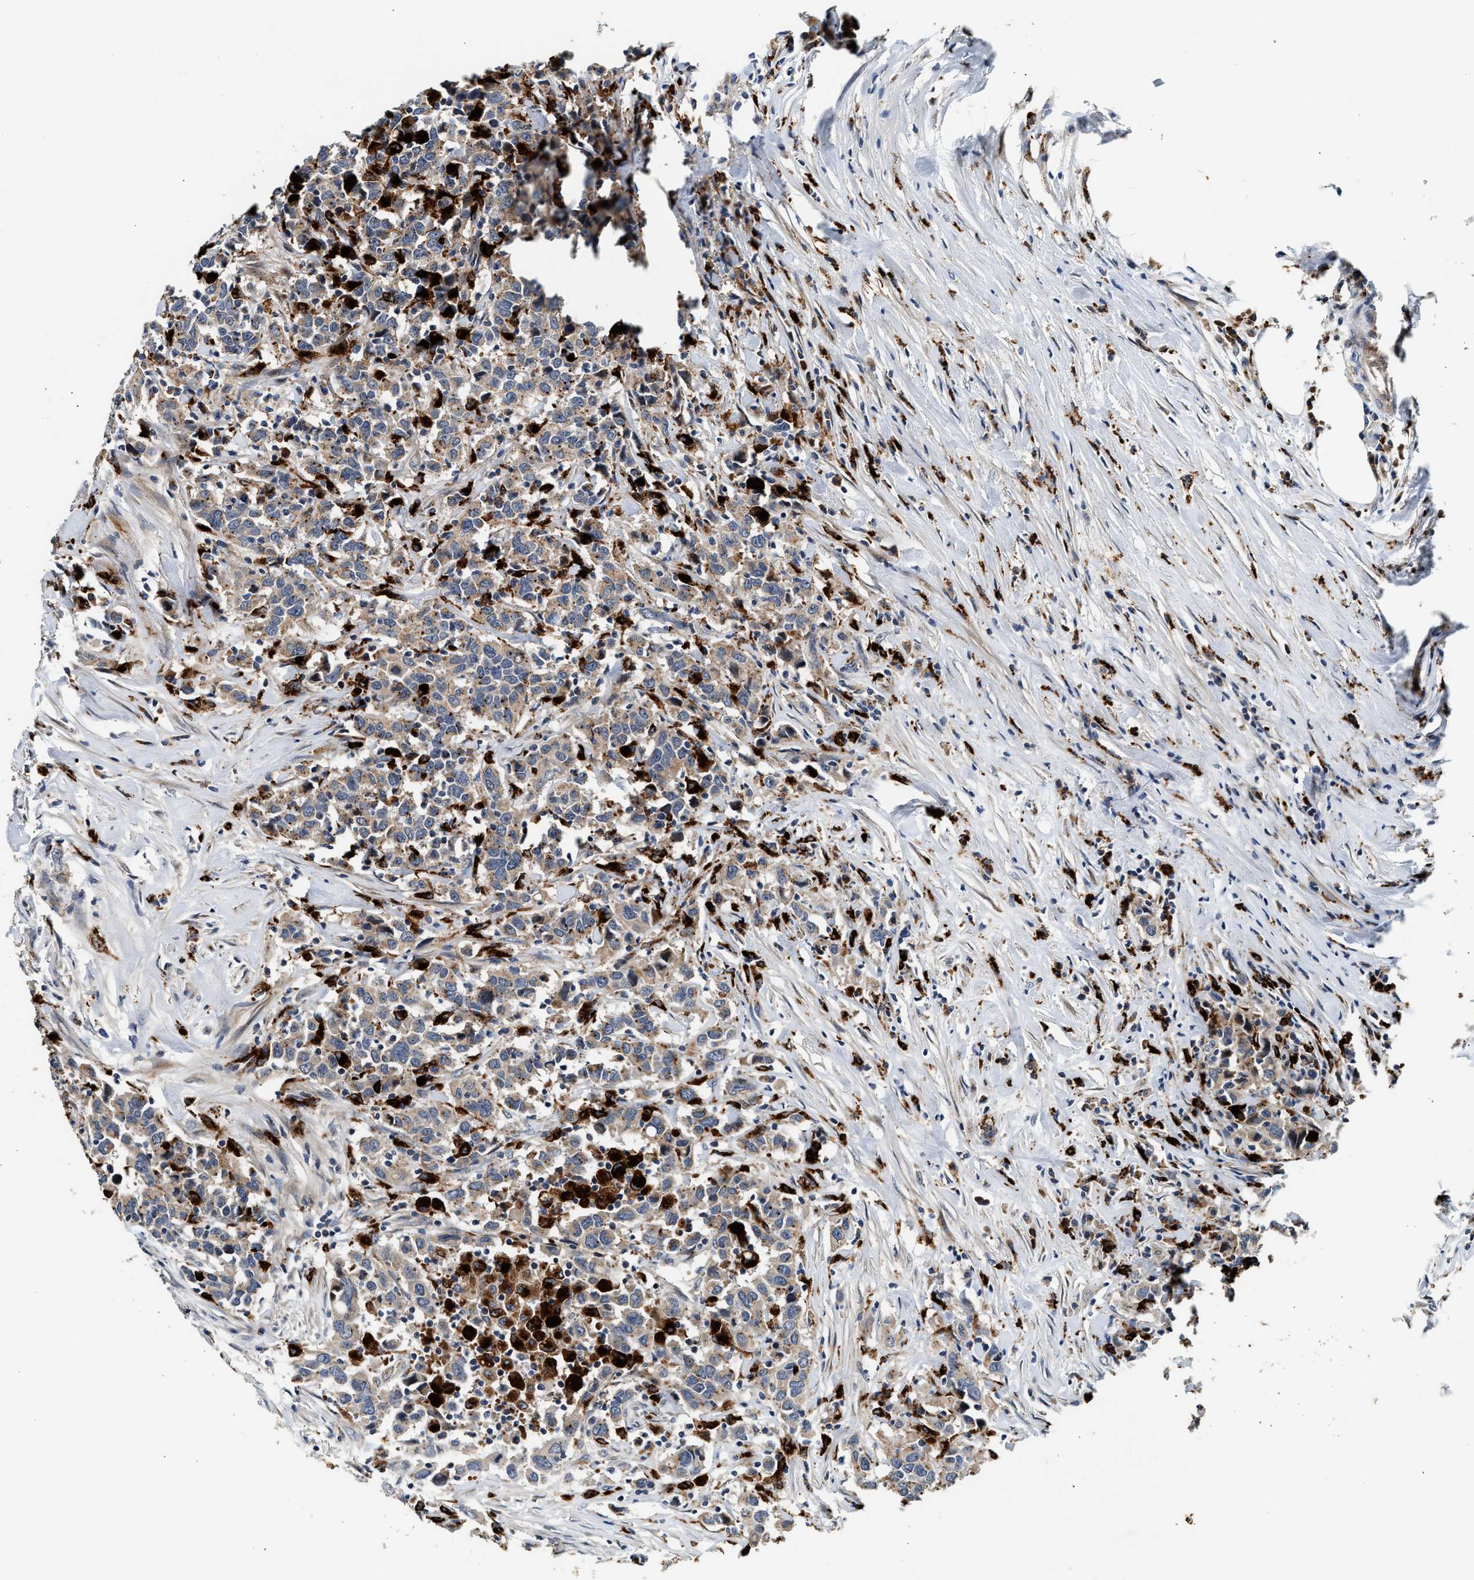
{"staining": {"intensity": "negative", "quantity": "none", "location": "none"}, "tissue": "urothelial cancer", "cell_type": "Tumor cells", "image_type": "cancer", "snomed": [{"axis": "morphology", "description": "Urothelial carcinoma, High grade"}, {"axis": "topography", "description": "Urinary bladder"}], "caption": "Tumor cells are negative for protein expression in human high-grade urothelial carcinoma. The staining is performed using DAB brown chromogen with nuclei counter-stained in using hematoxylin.", "gene": "PLD3", "patient": {"sex": "male", "age": 61}}